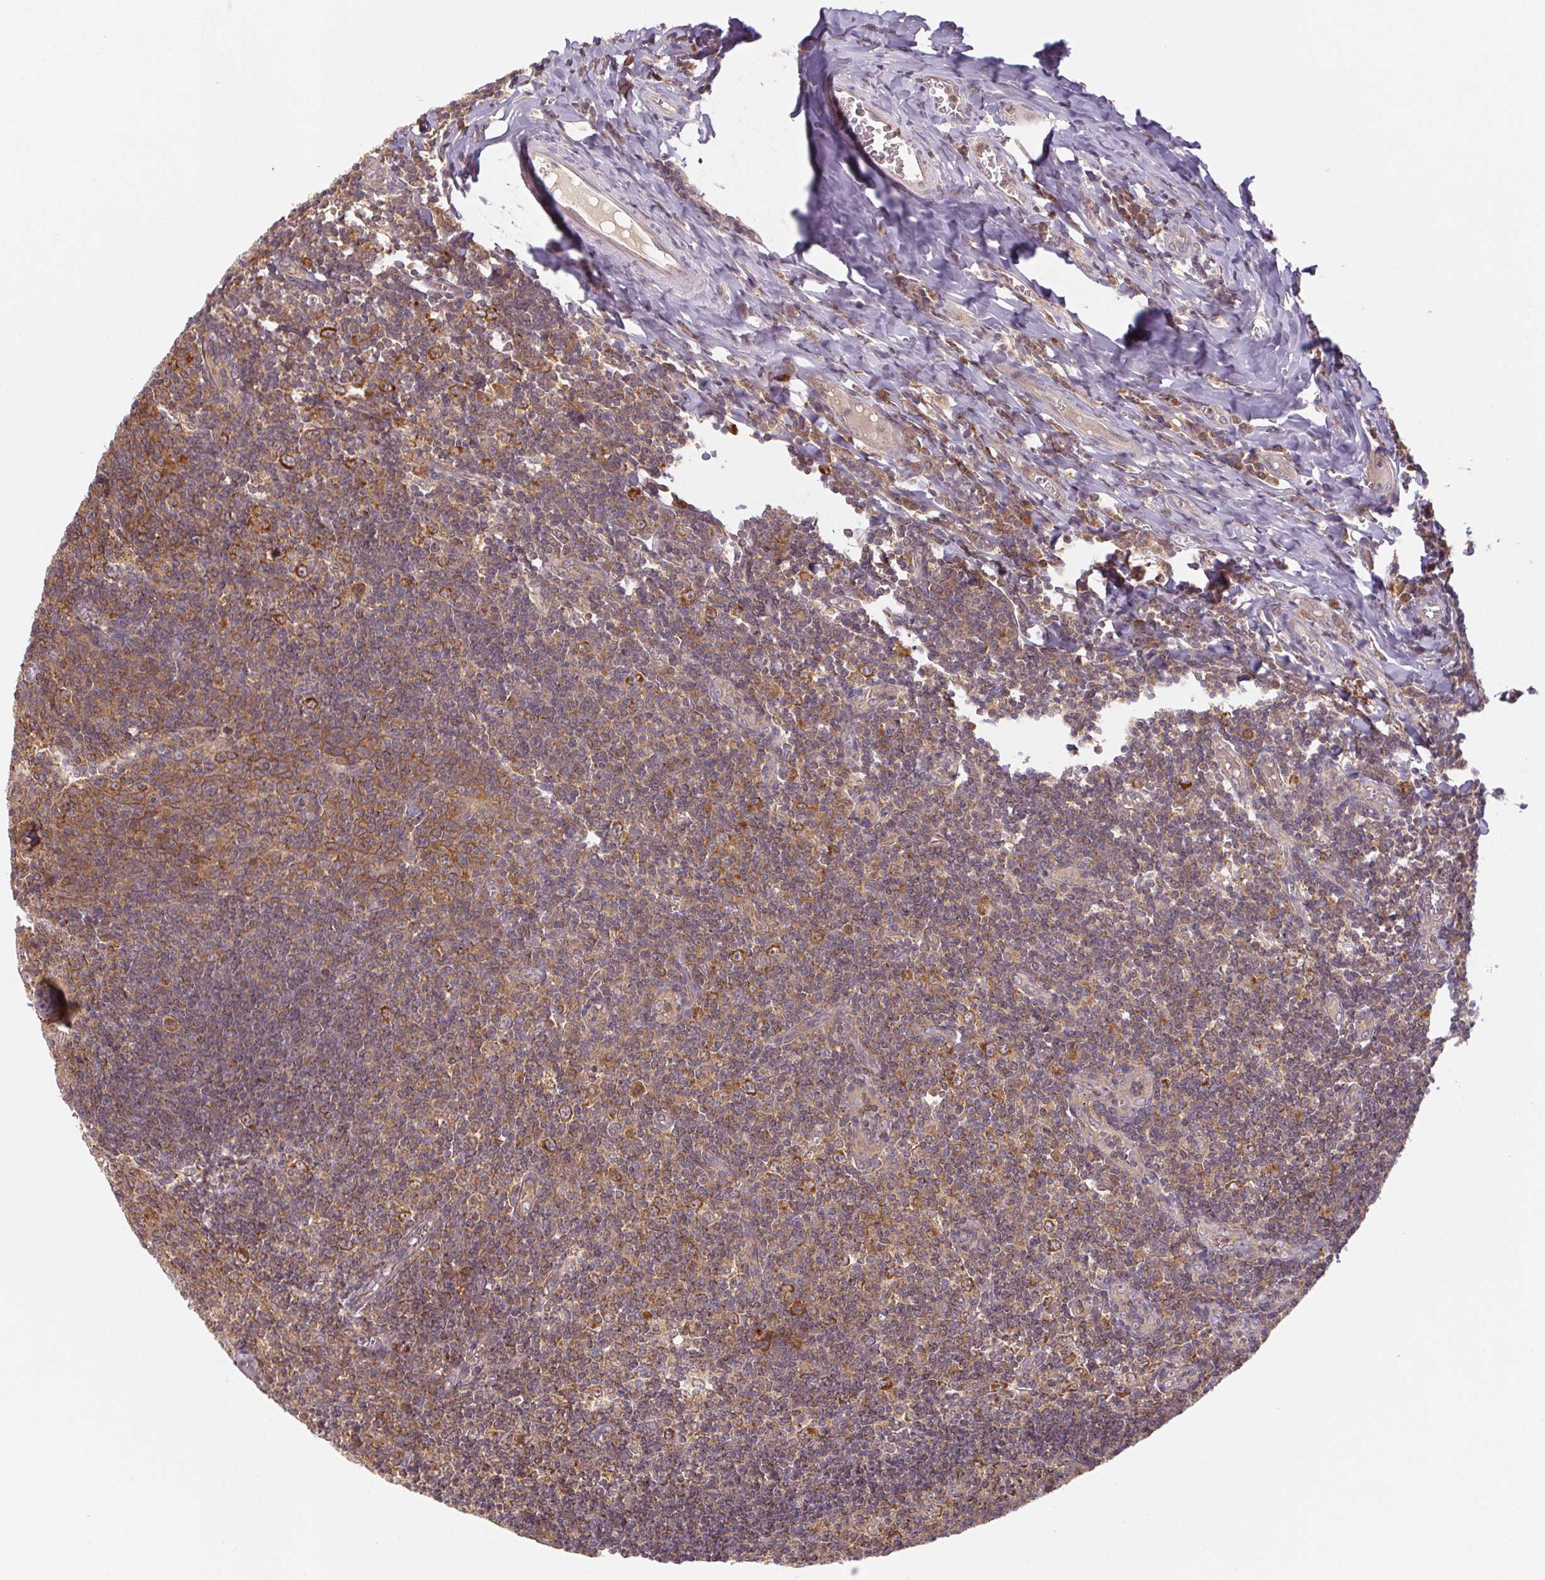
{"staining": {"intensity": "moderate", "quantity": ">75%", "location": "cytoplasmic/membranous"}, "tissue": "tonsil", "cell_type": "Germinal center cells", "image_type": "normal", "snomed": [{"axis": "morphology", "description": "Normal tissue, NOS"}, {"axis": "morphology", "description": "Inflammation, NOS"}, {"axis": "topography", "description": "Tonsil"}], "caption": "Approximately >75% of germinal center cells in benign human tonsil reveal moderate cytoplasmic/membranous protein staining as visualized by brown immunohistochemical staining.", "gene": "MTHFD1L", "patient": {"sex": "female", "age": 31}}